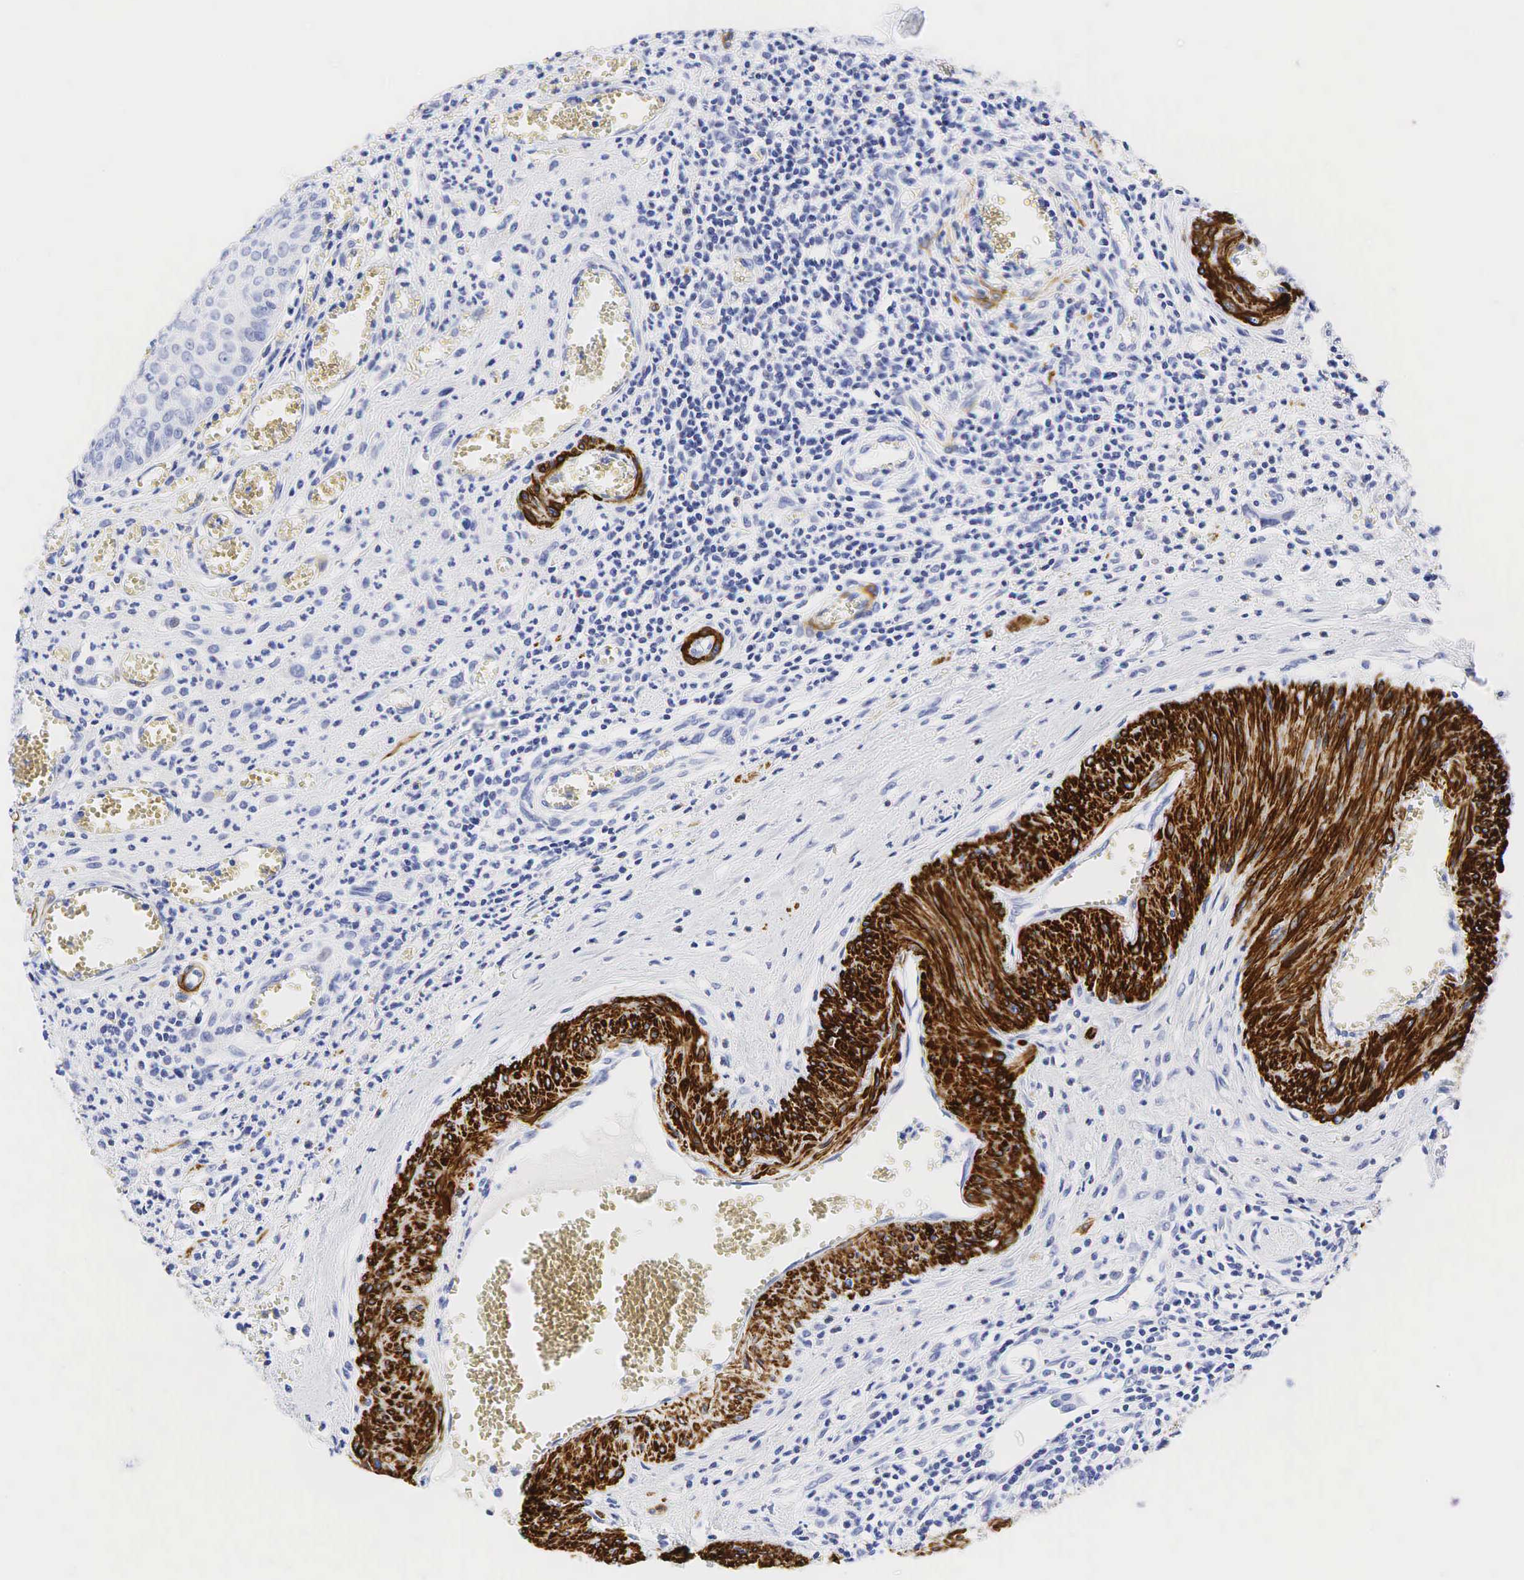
{"staining": {"intensity": "negative", "quantity": "none", "location": "none"}, "tissue": "urothelial cancer", "cell_type": "Tumor cells", "image_type": "cancer", "snomed": [{"axis": "morphology", "description": "Urothelial carcinoma, High grade"}, {"axis": "topography", "description": "Urinary bladder"}], "caption": "The immunohistochemistry (IHC) photomicrograph has no significant staining in tumor cells of high-grade urothelial carcinoma tissue.", "gene": "CALD1", "patient": {"sex": "male", "age": 66}}